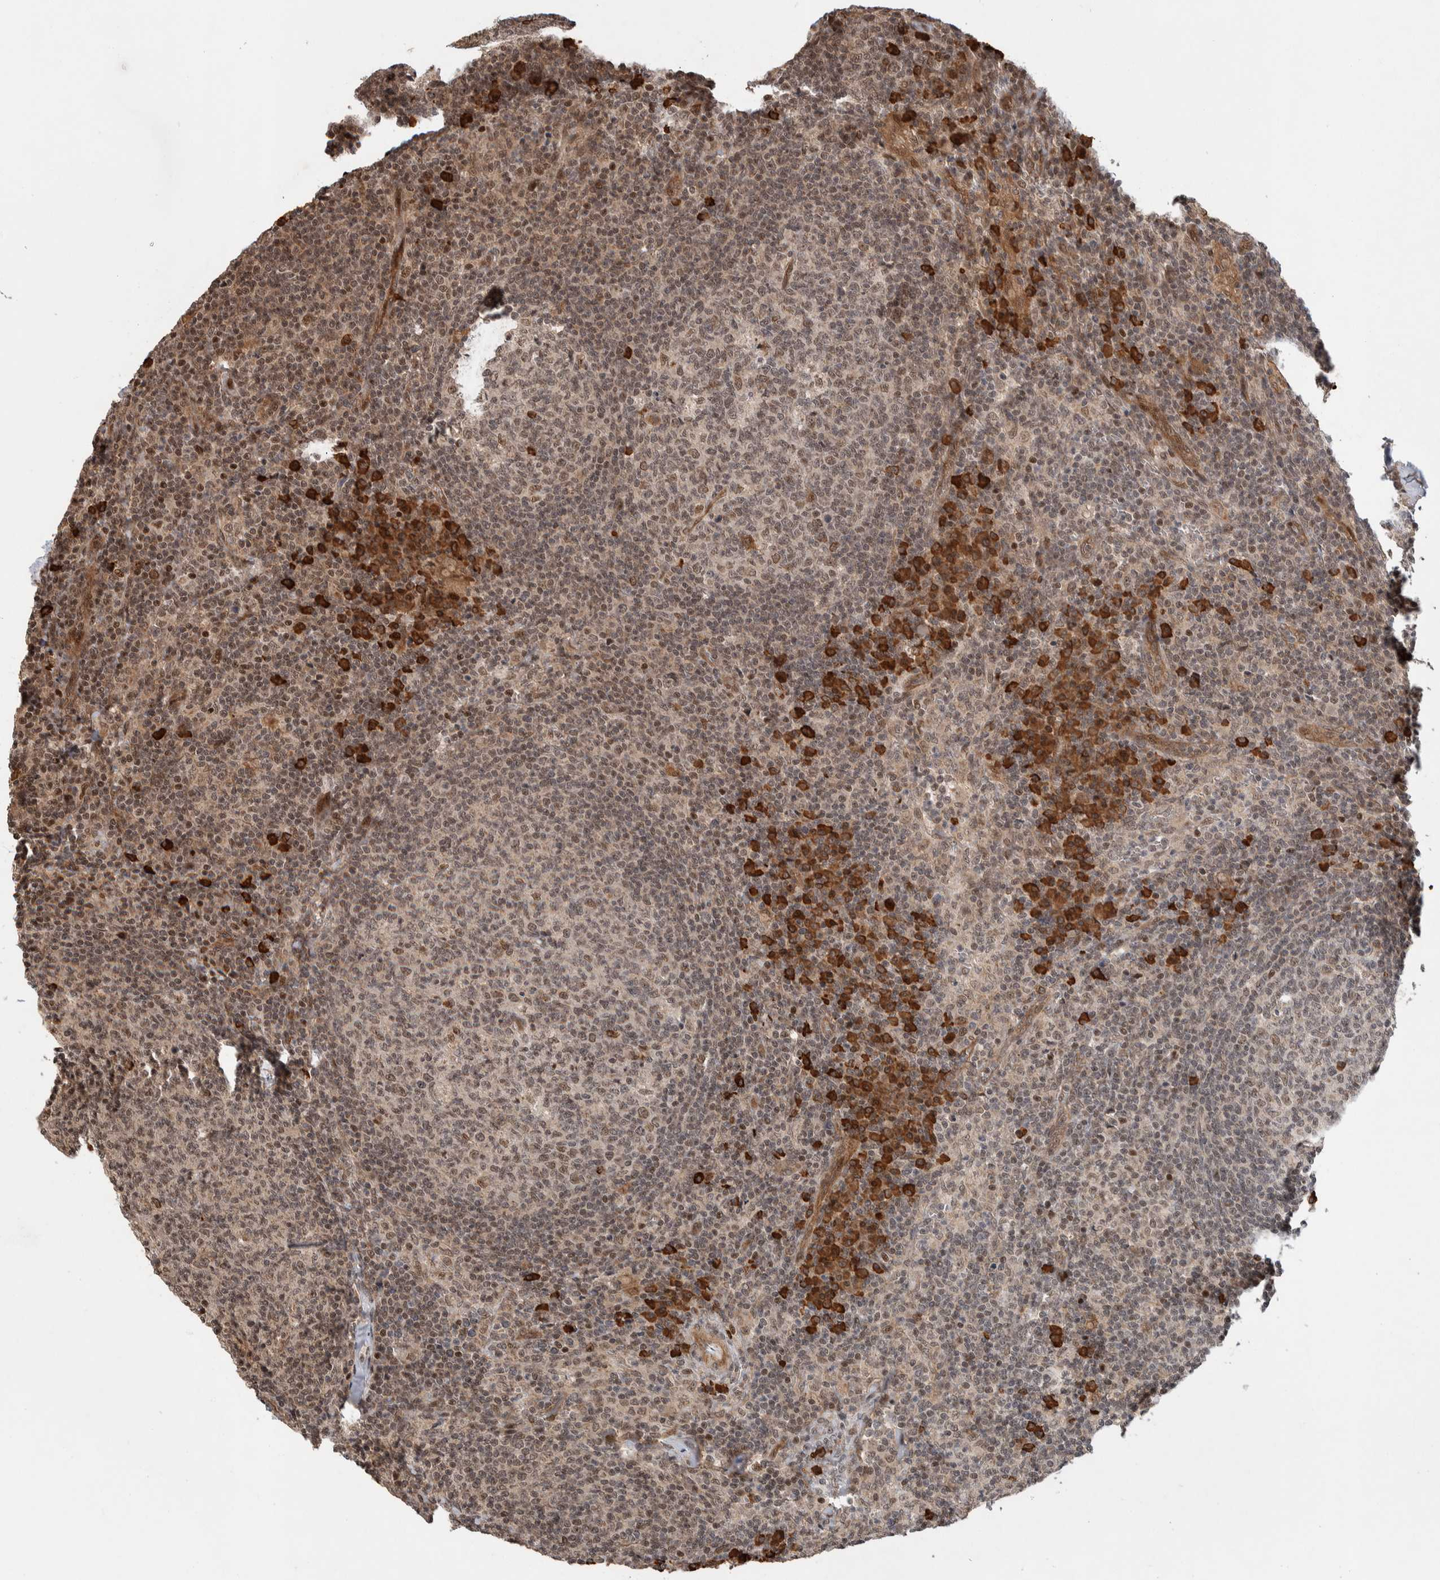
{"staining": {"intensity": "strong", "quantity": "<25%", "location": "cytoplasmic/membranous,nuclear"}, "tissue": "lymph node", "cell_type": "Germinal center cells", "image_type": "normal", "snomed": [{"axis": "morphology", "description": "Normal tissue, NOS"}, {"axis": "morphology", "description": "Inflammation, NOS"}, {"axis": "topography", "description": "Lymph node"}], "caption": "This photomicrograph reveals immunohistochemistry staining of benign human lymph node, with medium strong cytoplasmic/membranous,nuclear staining in approximately <25% of germinal center cells.", "gene": "TOR1B", "patient": {"sex": "male", "age": 55}}